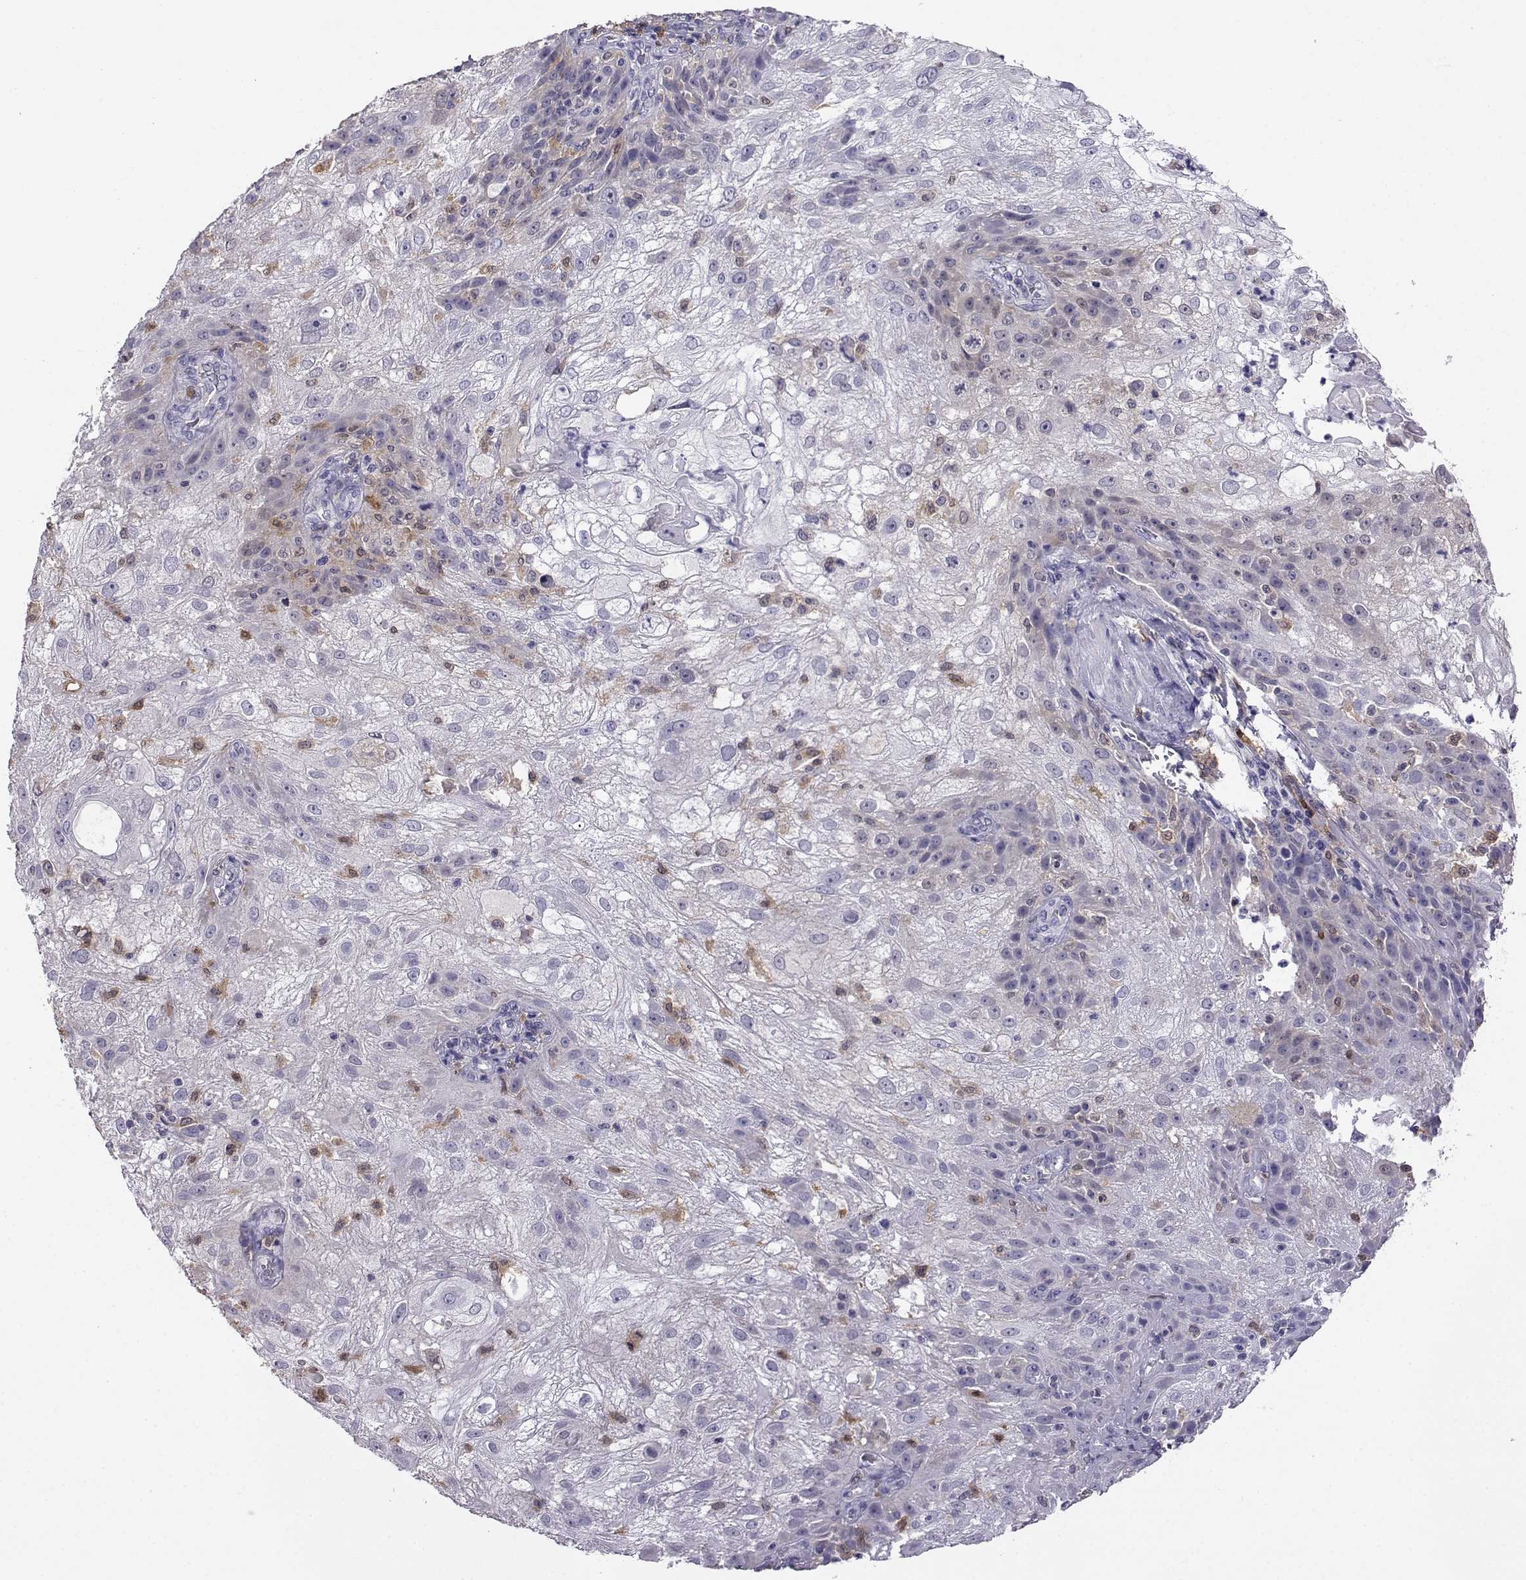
{"staining": {"intensity": "negative", "quantity": "none", "location": "none"}, "tissue": "skin cancer", "cell_type": "Tumor cells", "image_type": "cancer", "snomed": [{"axis": "morphology", "description": "Normal tissue, NOS"}, {"axis": "morphology", "description": "Squamous cell carcinoma, NOS"}, {"axis": "topography", "description": "Skin"}], "caption": "DAB (3,3'-diaminobenzidine) immunohistochemical staining of skin squamous cell carcinoma exhibits no significant expression in tumor cells.", "gene": "AKR1B1", "patient": {"sex": "female", "age": 83}}